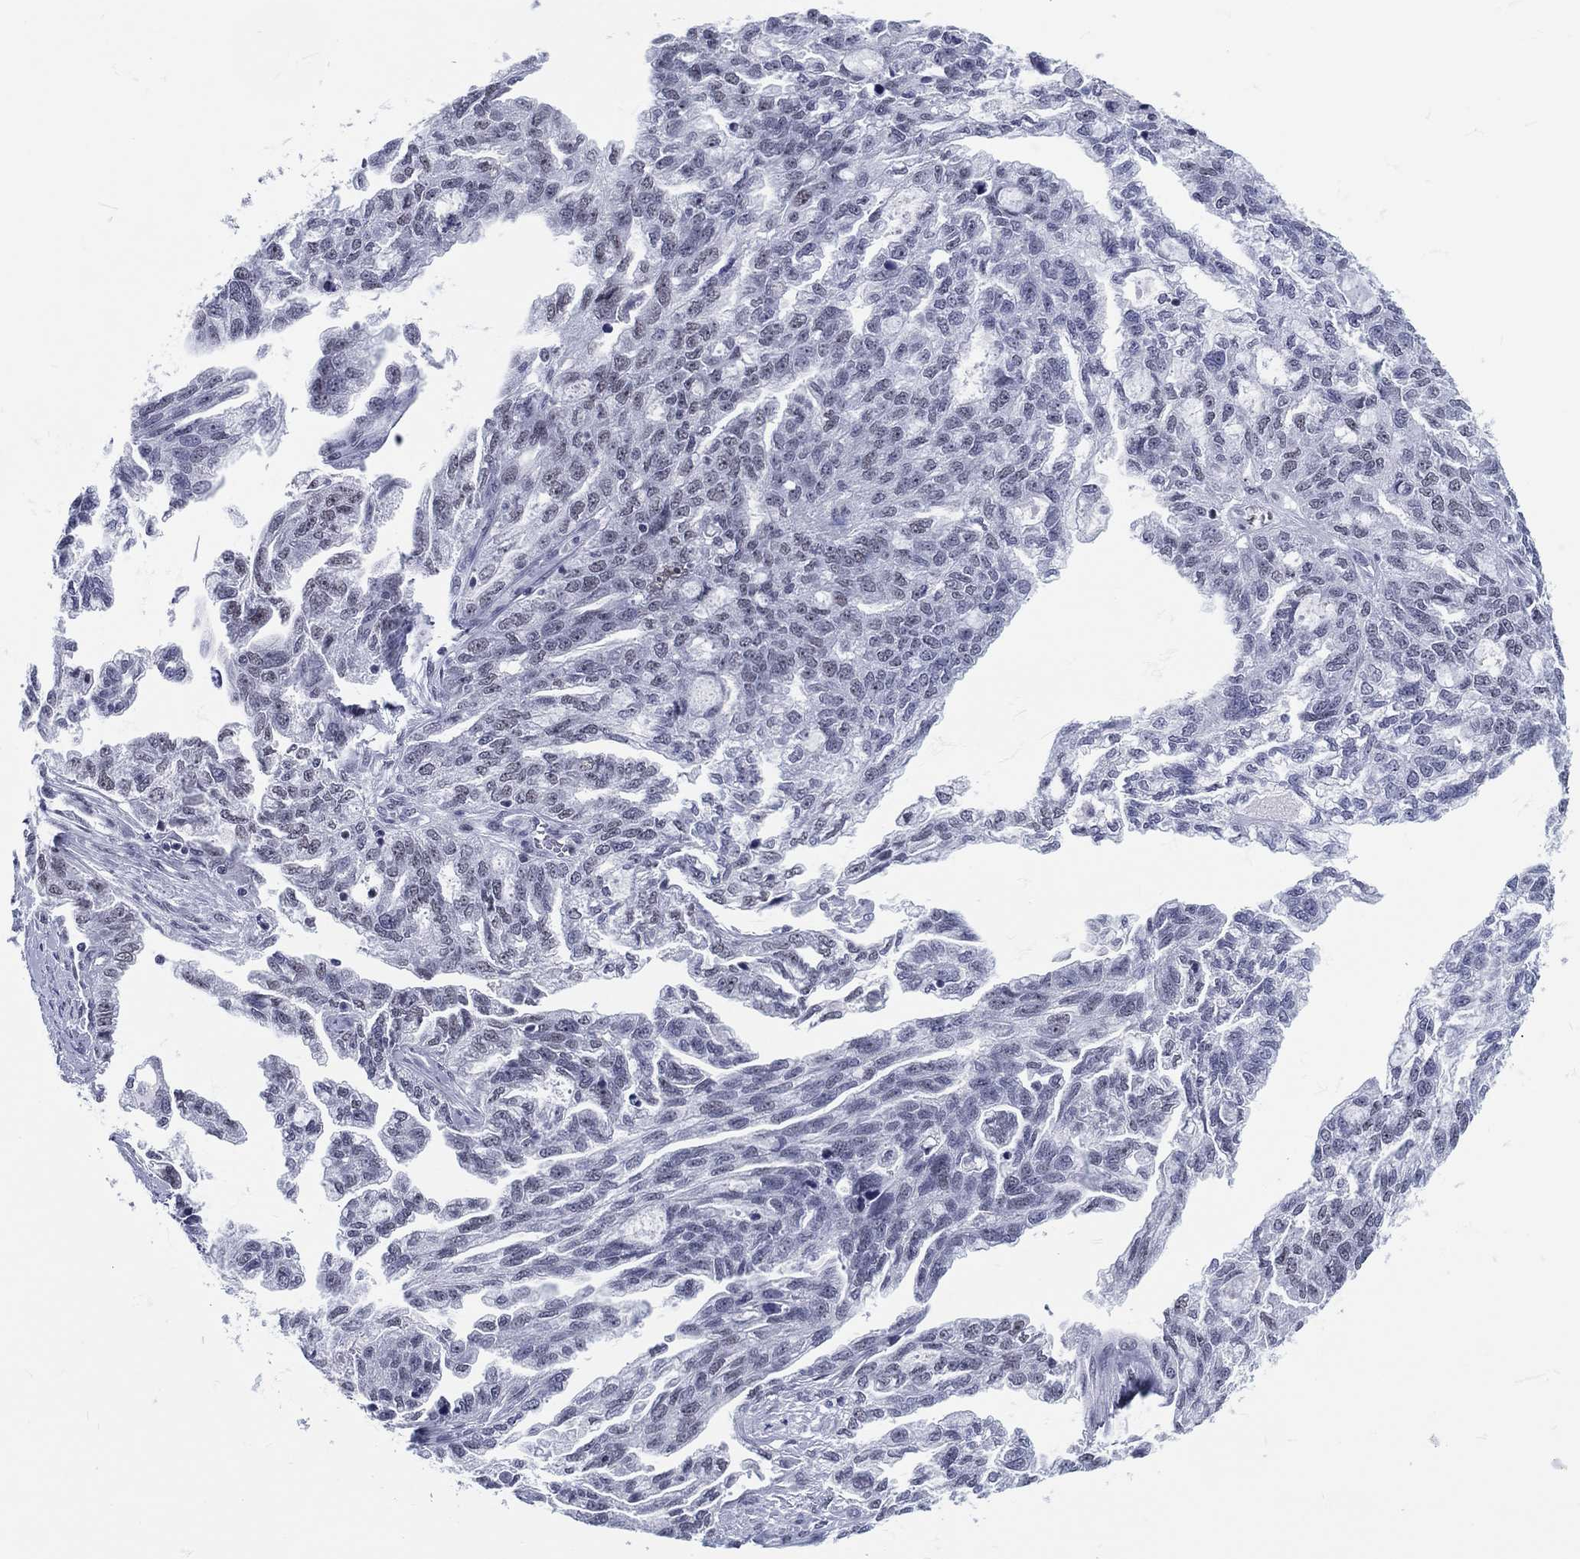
{"staining": {"intensity": "negative", "quantity": "none", "location": "none"}, "tissue": "ovarian cancer", "cell_type": "Tumor cells", "image_type": "cancer", "snomed": [{"axis": "morphology", "description": "Cystadenocarcinoma, serous, NOS"}, {"axis": "topography", "description": "Ovary"}], "caption": "IHC histopathology image of serous cystadenocarcinoma (ovarian) stained for a protein (brown), which displays no expression in tumor cells. (DAB immunohistochemistry, high magnification).", "gene": "MAPK8IP1", "patient": {"sex": "female", "age": 51}}